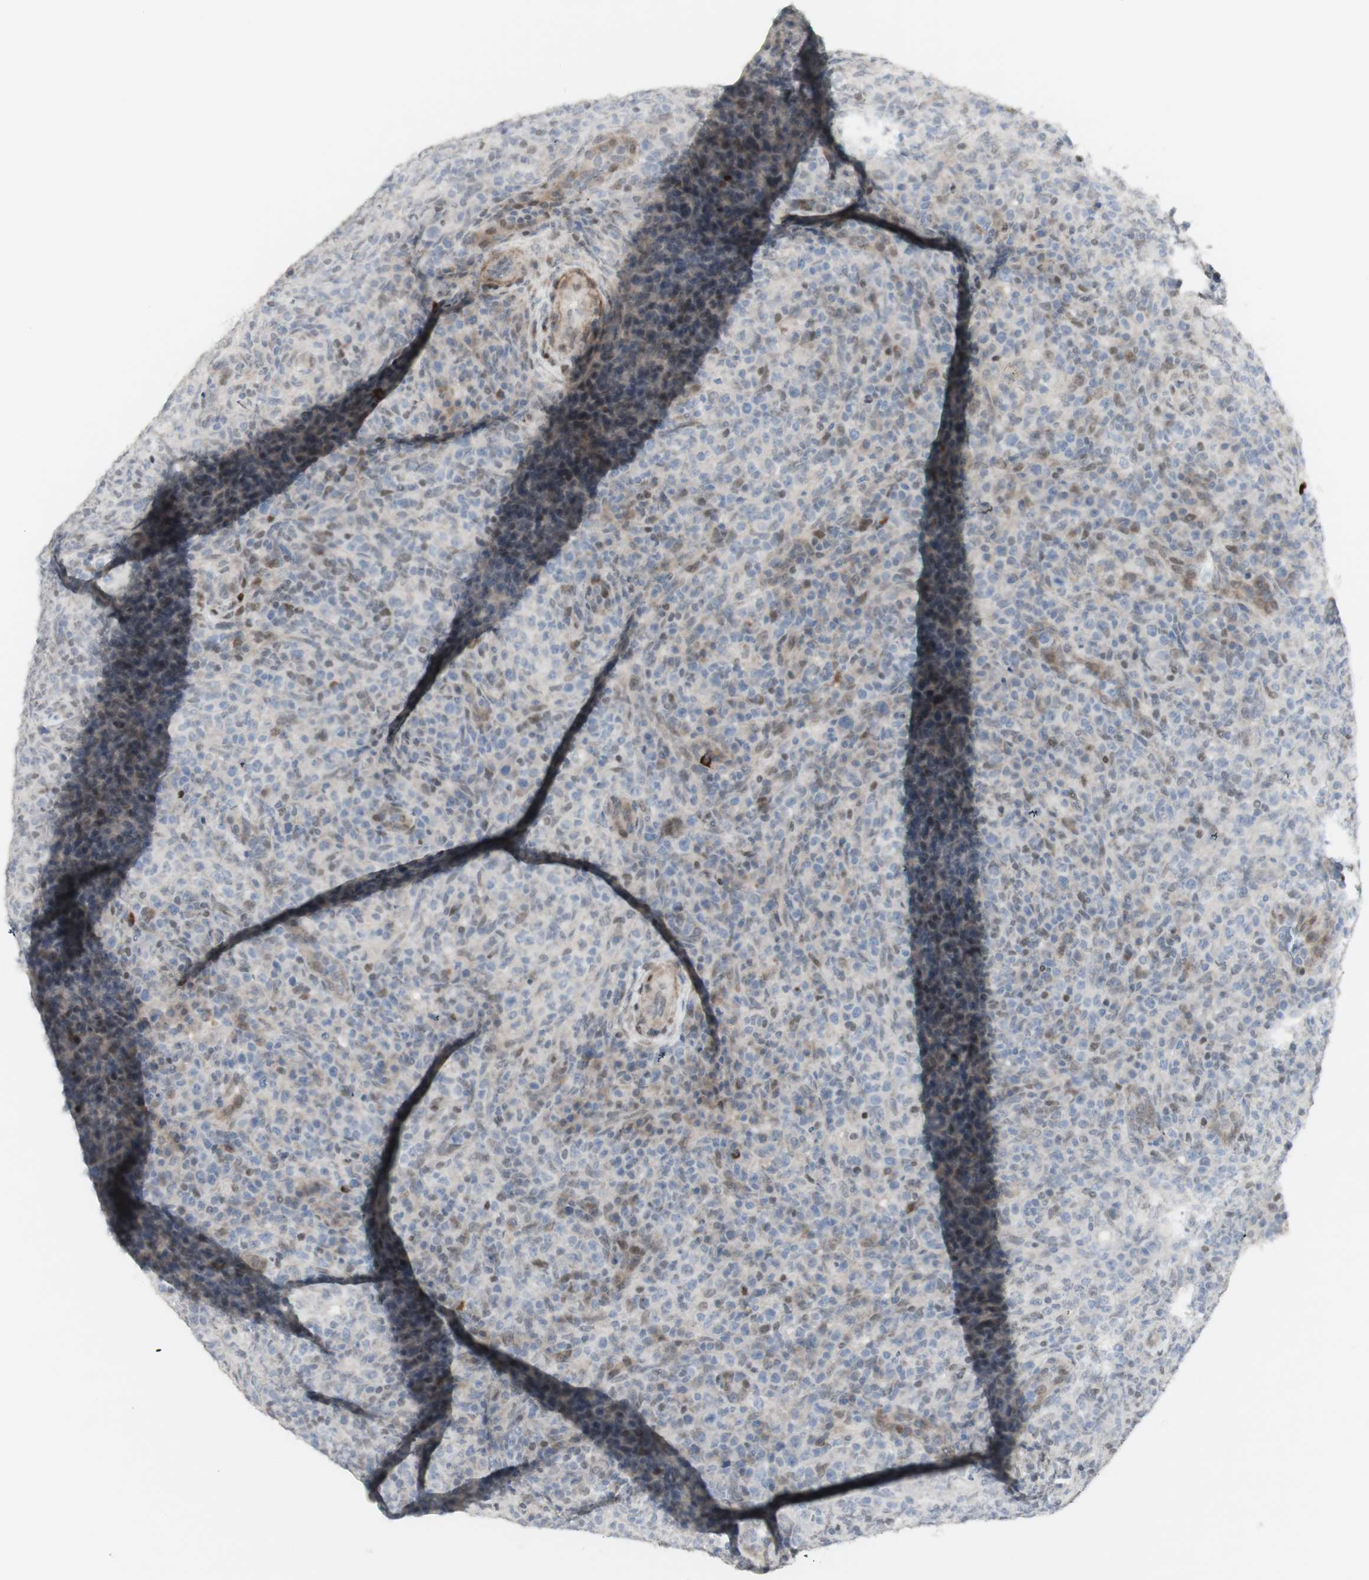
{"staining": {"intensity": "moderate", "quantity": "<25%", "location": "cytoplasmic/membranous,nuclear"}, "tissue": "lymphoma", "cell_type": "Tumor cells", "image_type": "cancer", "snomed": [{"axis": "morphology", "description": "Malignant lymphoma, non-Hodgkin's type, High grade"}, {"axis": "topography", "description": "Lymph node"}], "caption": "The immunohistochemical stain highlights moderate cytoplasmic/membranous and nuclear staining in tumor cells of malignant lymphoma, non-Hodgkin's type (high-grade) tissue.", "gene": "C1orf116", "patient": {"sex": "female", "age": 76}}